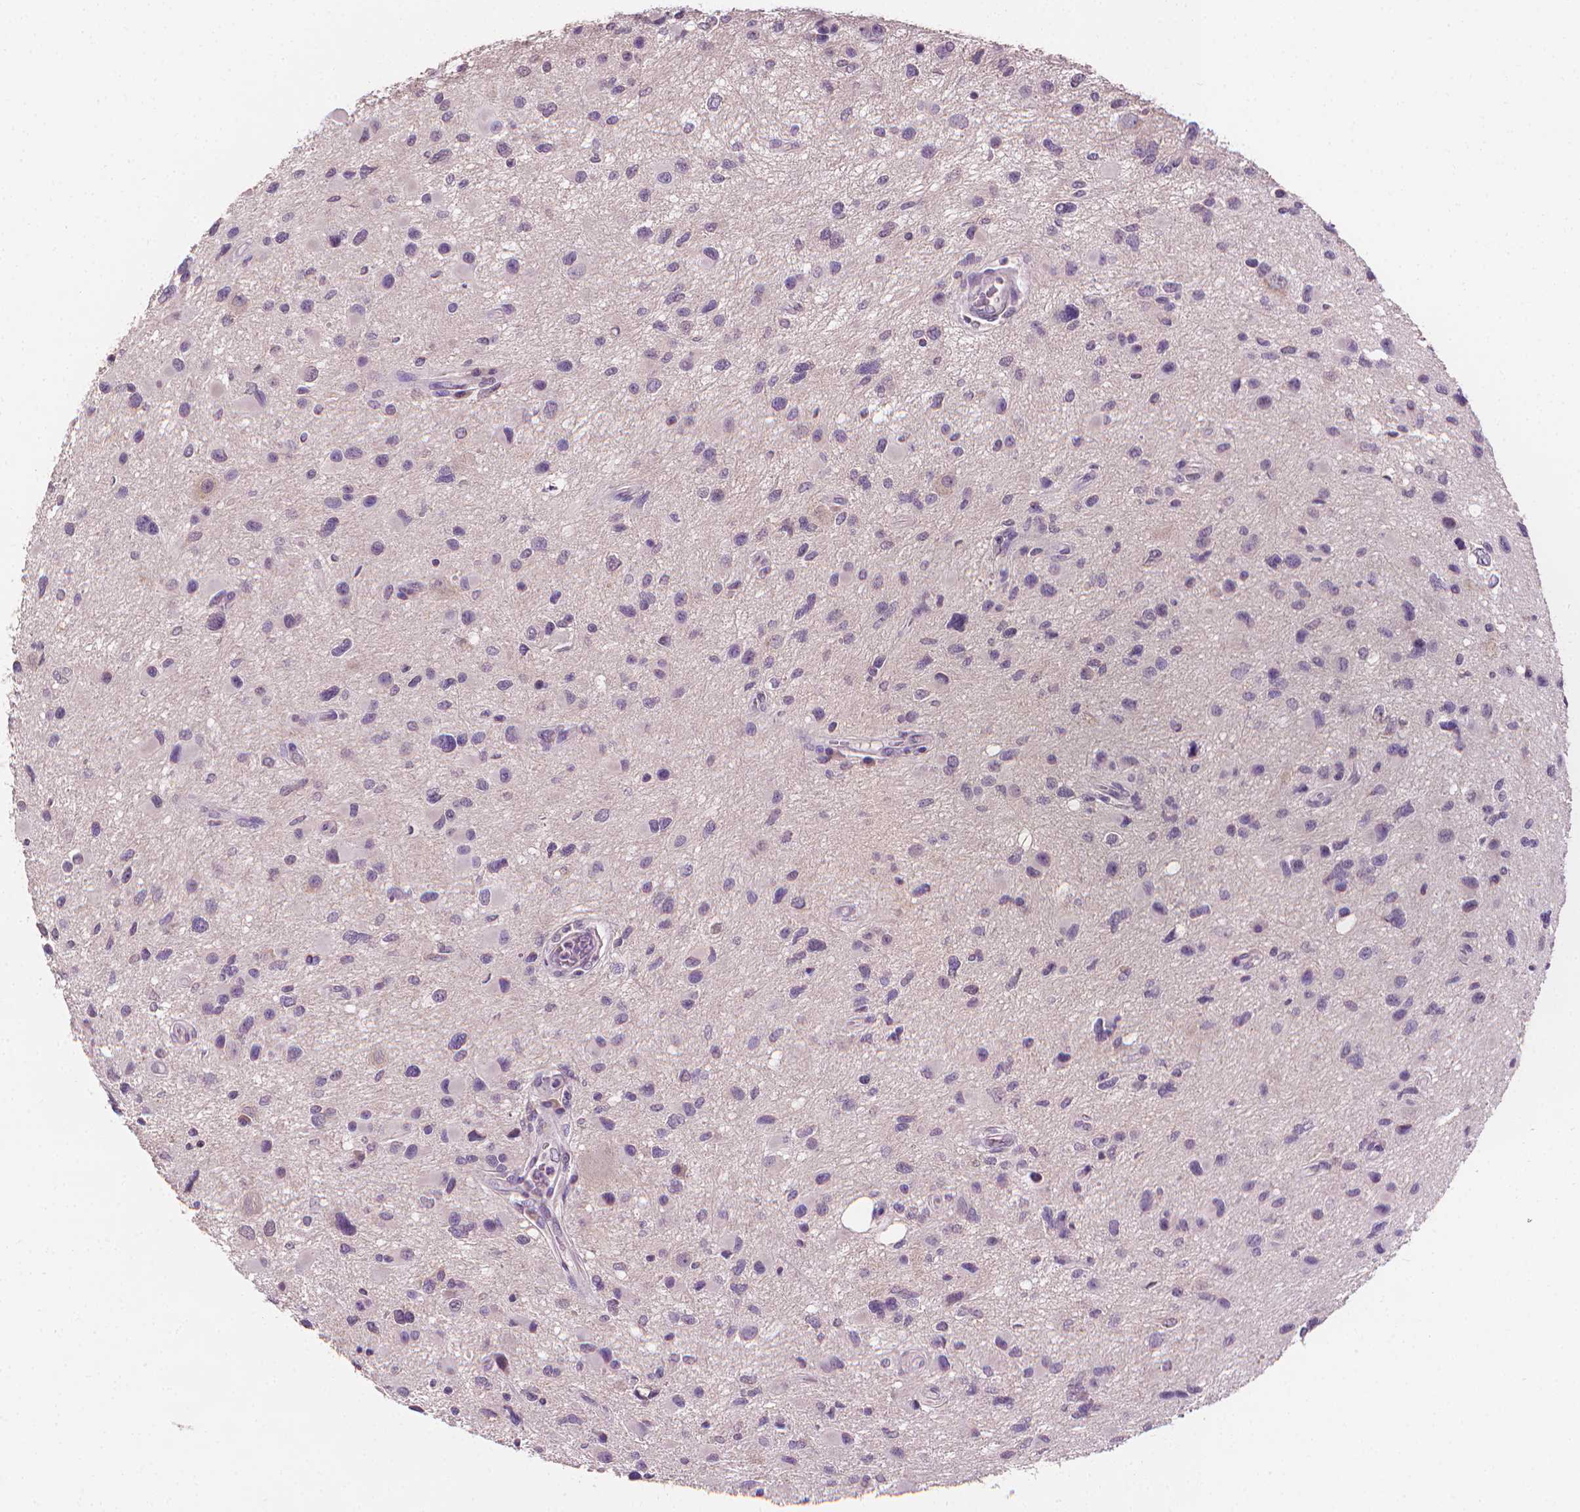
{"staining": {"intensity": "negative", "quantity": "none", "location": "none"}, "tissue": "glioma", "cell_type": "Tumor cells", "image_type": "cancer", "snomed": [{"axis": "morphology", "description": "Glioma, malignant, Low grade"}, {"axis": "topography", "description": "Brain"}], "caption": "This is a image of immunohistochemistry (IHC) staining of malignant glioma (low-grade), which shows no positivity in tumor cells. (Immunohistochemistry (ihc), brightfield microscopy, high magnification).", "gene": "FASN", "patient": {"sex": "female", "age": 32}}